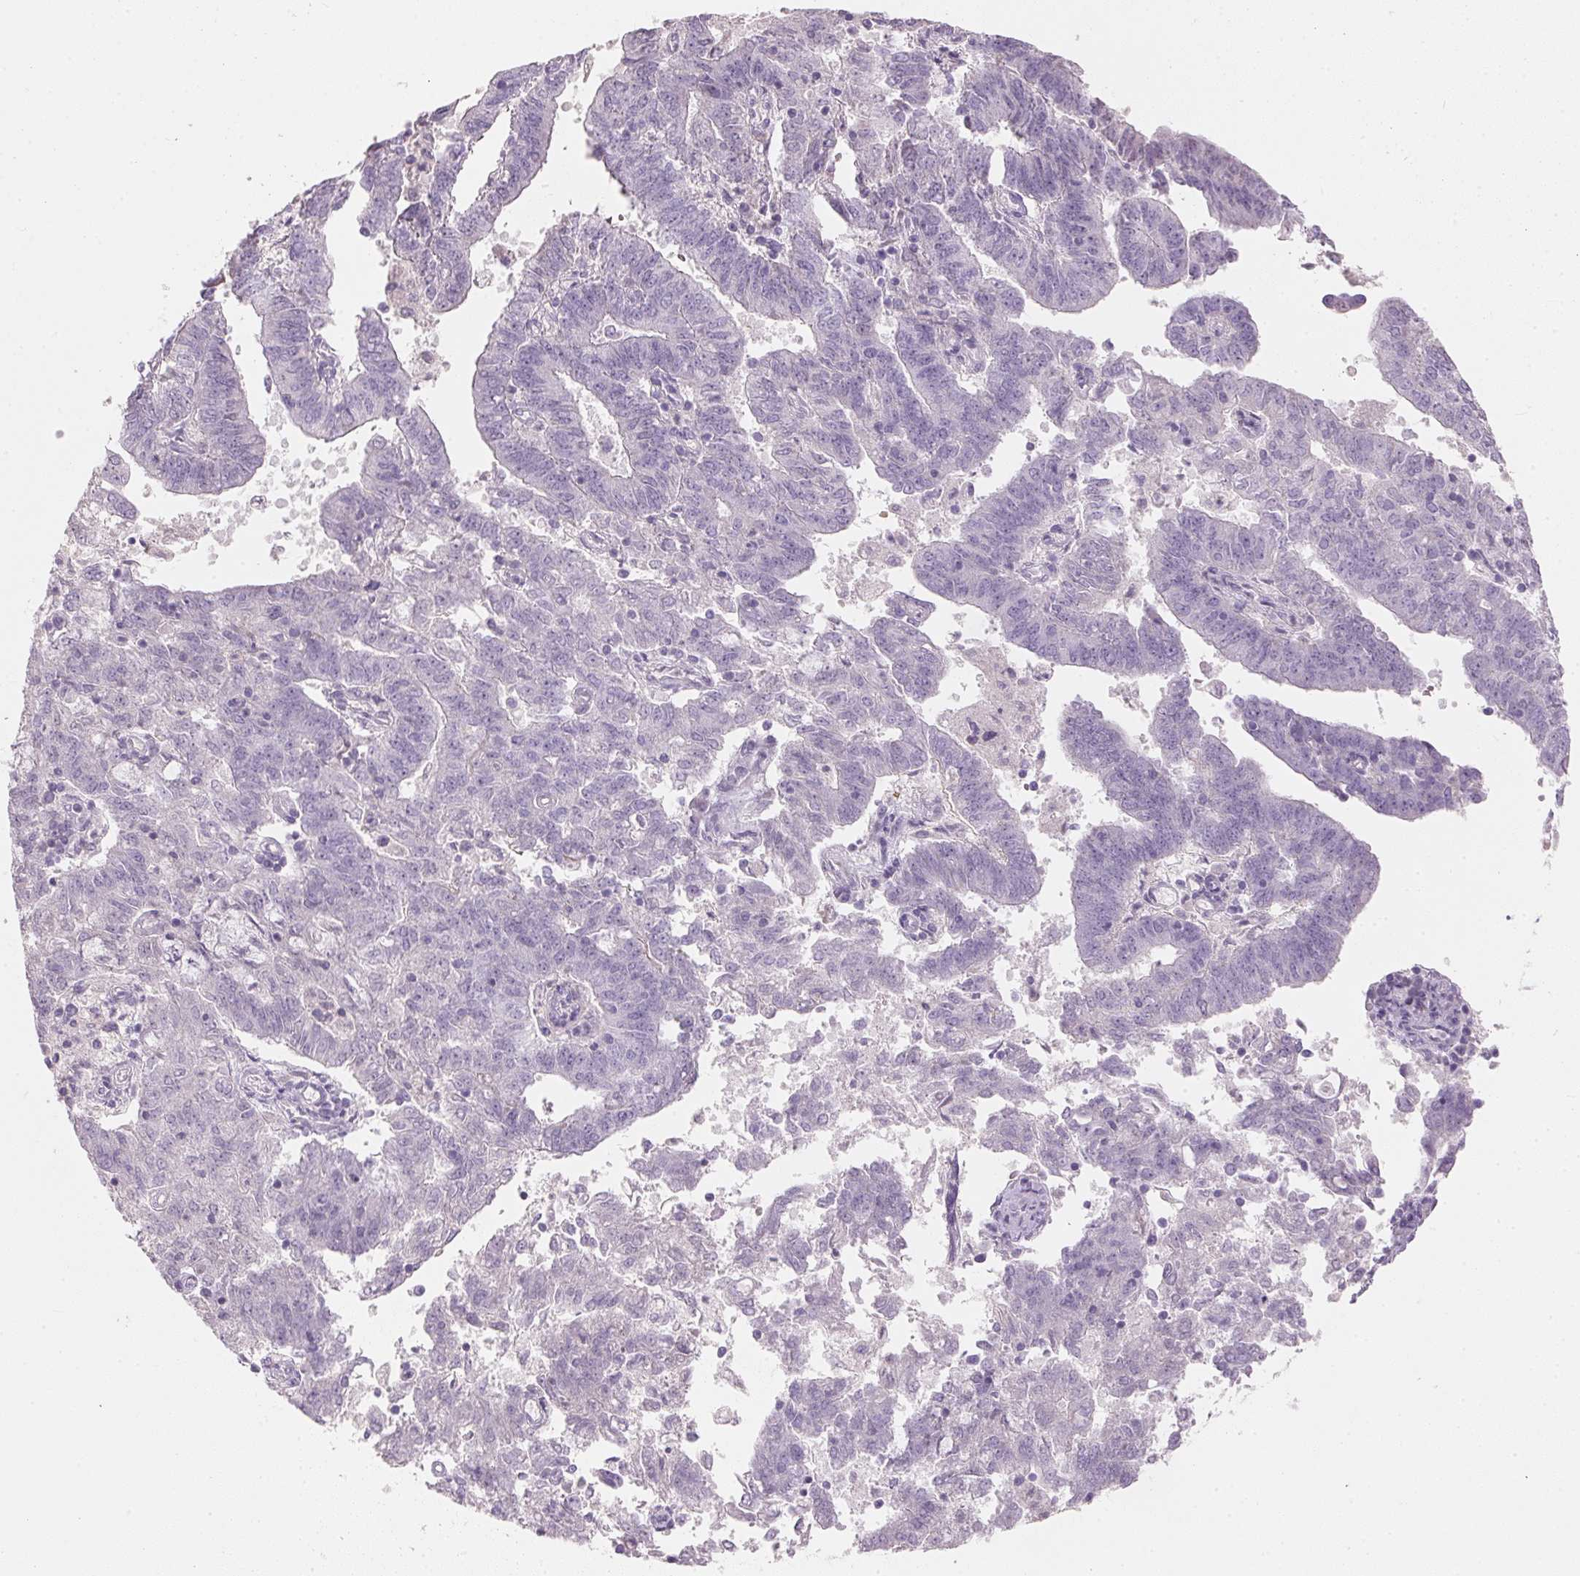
{"staining": {"intensity": "negative", "quantity": "none", "location": "none"}, "tissue": "endometrial cancer", "cell_type": "Tumor cells", "image_type": "cancer", "snomed": [{"axis": "morphology", "description": "Adenocarcinoma, NOS"}, {"axis": "topography", "description": "Endometrium"}], "caption": "A histopathology image of endometrial cancer stained for a protein displays no brown staining in tumor cells. Brightfield microscopy of IHC stained with DAB (brown) and hematoxylin (blue), captured at high magnification.", "gene": "HSD17B1", "patient": {"sex": "female", "age": 82}}